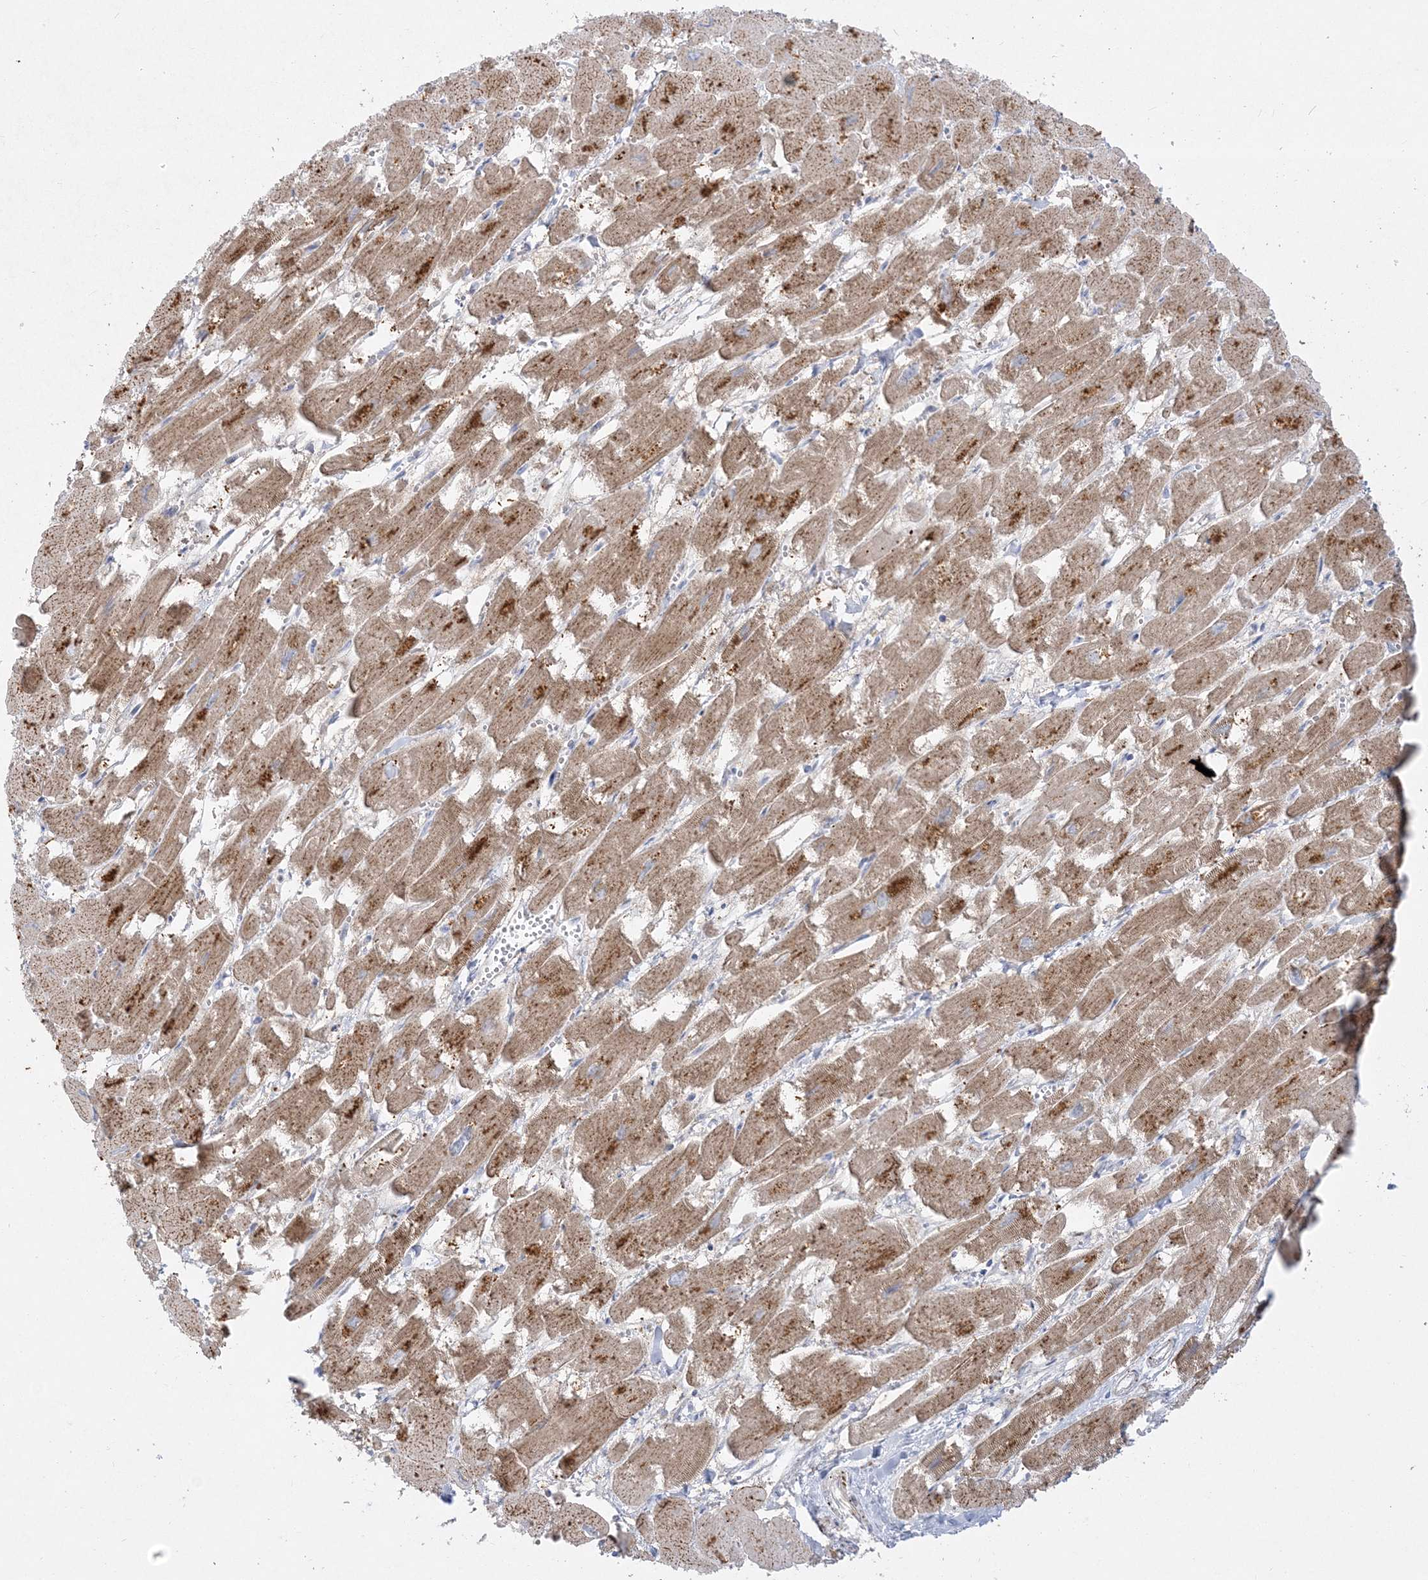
{"staining": {"intensity": "moderate", "quantity": ">75%", "location": "cytoplasmic/membranous"}, "tissue": "heart muscle", "cell_type": "Cardiomyocytes", "image_type": "normal", "snomed": [{"axis": "morphology", "description": "Normal tissue, NOS"}, {"axis": "topography", "description": "Heart"}], "caption": "An immunohistochemistry histopathology image of normal tissue is shown. Protein staining in brown labels moderate cytoplasmic/membranous positivity in heart muscle within cardiomyocytes.", "gene": "GPAT2", "patient": {"sex": "male", "age": 54}}